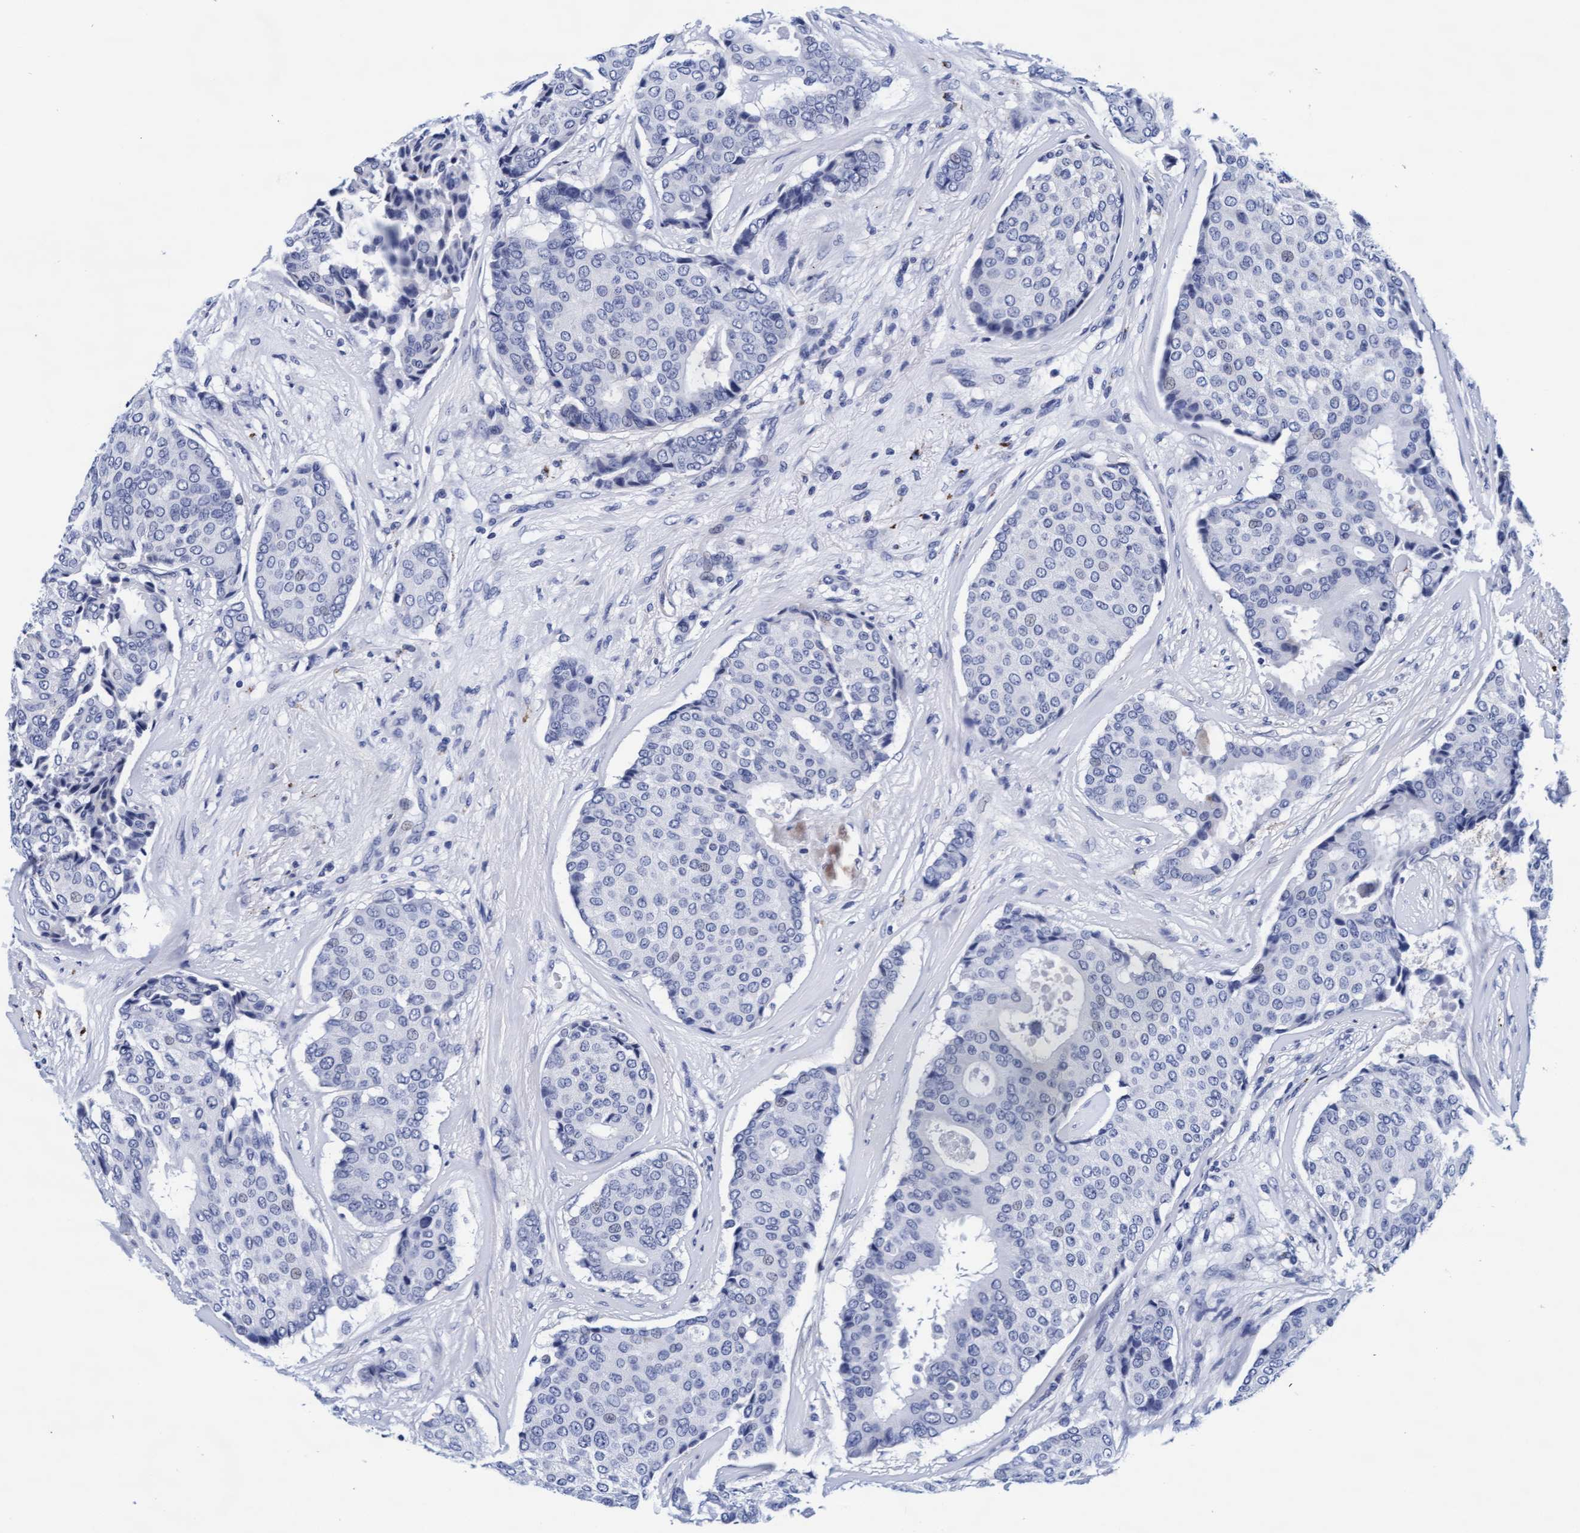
{"staining": {"intensity": "negative", "quantity": "none", "location": "none"}, "tissue": "breast cancer", "cell_type": "Tumor cells", "image_type": "cancer", "snomed": [{"axis": "morphology", "description": "Duct carcinoma"}, {"axis": "topography", "description": "Breast"}], "caption": "Tumor cells are negative for protein expression in human breast infiltrating ductal carcinoma.", "gene": "ARSG", "patient": {"sex": "female", "age": 75}}